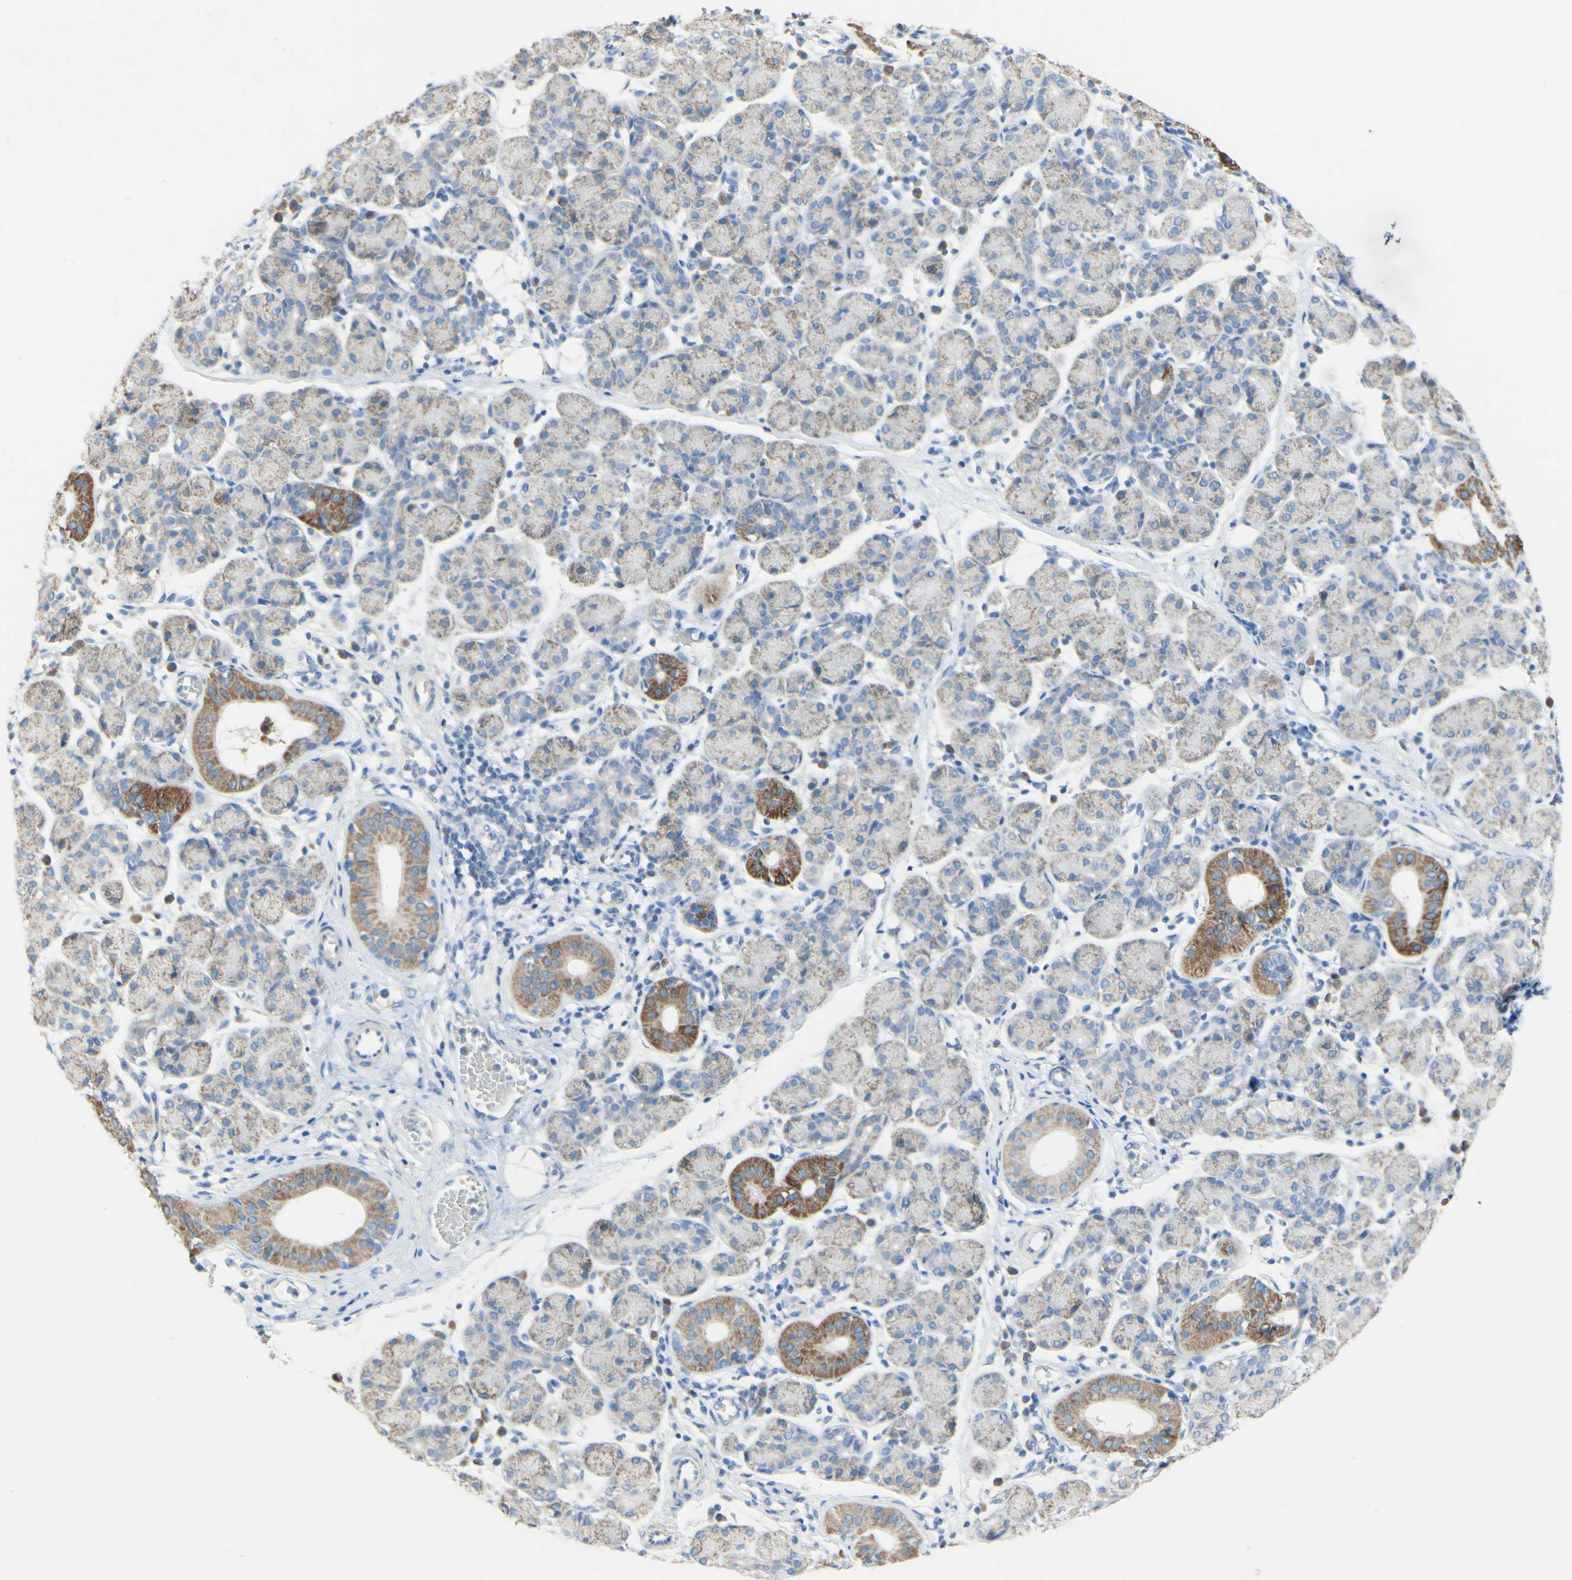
{"staining": {"intensity": "moderate", "quantity": "25%-75%", "location": "cytoplasmic/membranous"}, "tissue": "salivary gland", "cell_type": "Glandular cells", "image_type": "normal", "snomed": [{"axis": "morphology", "description": "Normal tissue, NOS"}, {"axis": "morphology", "description": "Inflammation, NOS"}, {"axis": "topography", "description": "Lymph node"}, {"axis": "topography", "description": "Salivary gland"}], "caption": "Glandular cells show medium levels of moderate cytoplasmic/membranous expression in about 25%-75% of cells in unremarkable salivary gland. The staining was performed using DAB to visualize the protein expression in brown, while the nuclei were stained in blue with hematoxylin (Magnification: 20x).", "gene": "ACADL", "patient": {"sex": "male", "age": 3}}